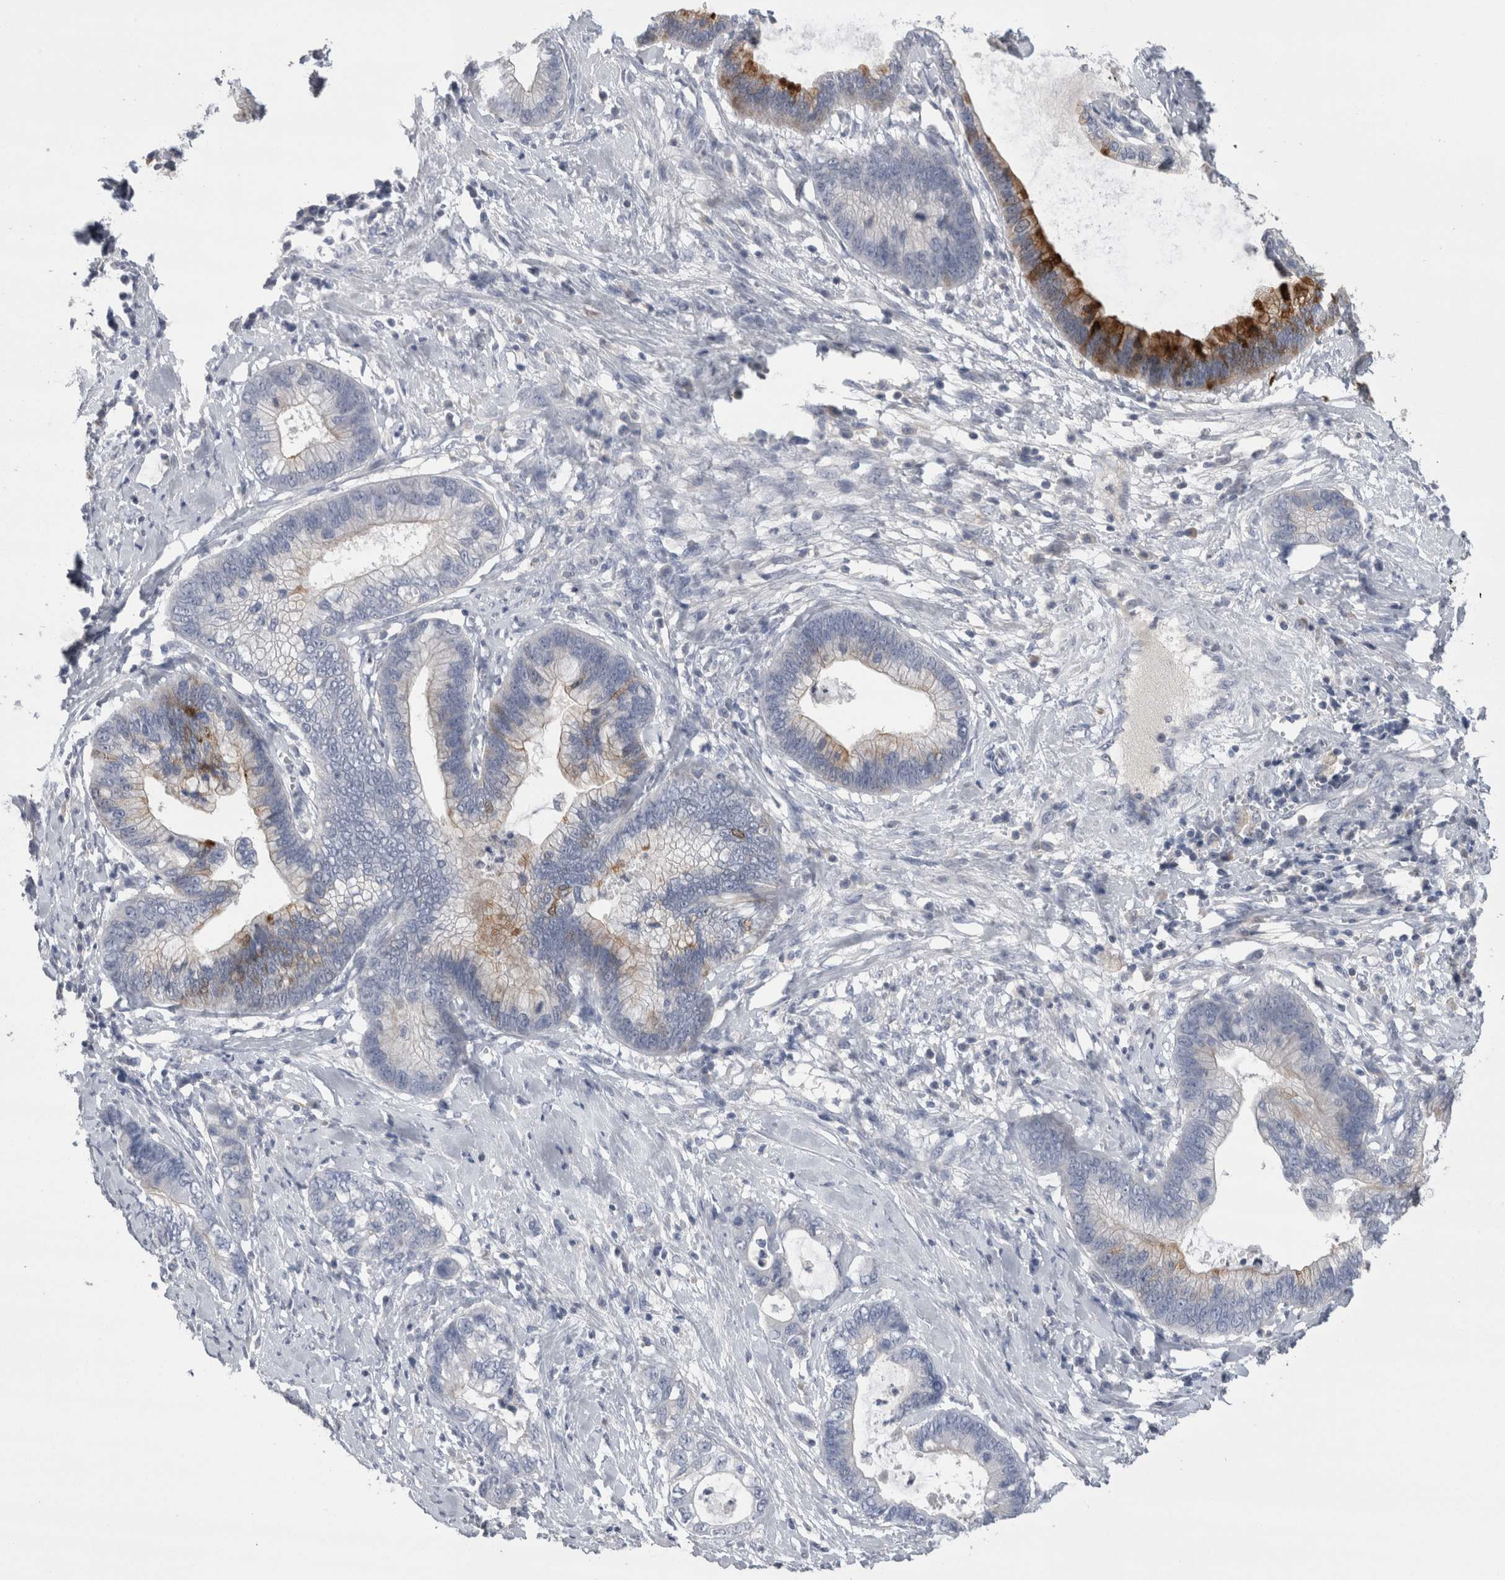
{"staining": {"intensity": "strong", "quantity": "<25%", "location": "cytoplasmic/membranous"}, "tissue": "cervical cancer", "cell_type": "Tumor cells", "image_type": "cancer", "snomed": [{"axis": "morphology", "description": "Adenocarcinoma, NOS"}, {"axis": "topography", "description": "Cervix"}], "caption": "Immunohistochemistry photomicrograph of human cervical cancer (adenocarcinoma) stained for a protein (brown), which exhibits medium levels of strong cytoplasmic/membranous positivity in approximately <25% of tumor cells.", "gene": "REG1A", "patient": {"sex": "female", "age": 44}}